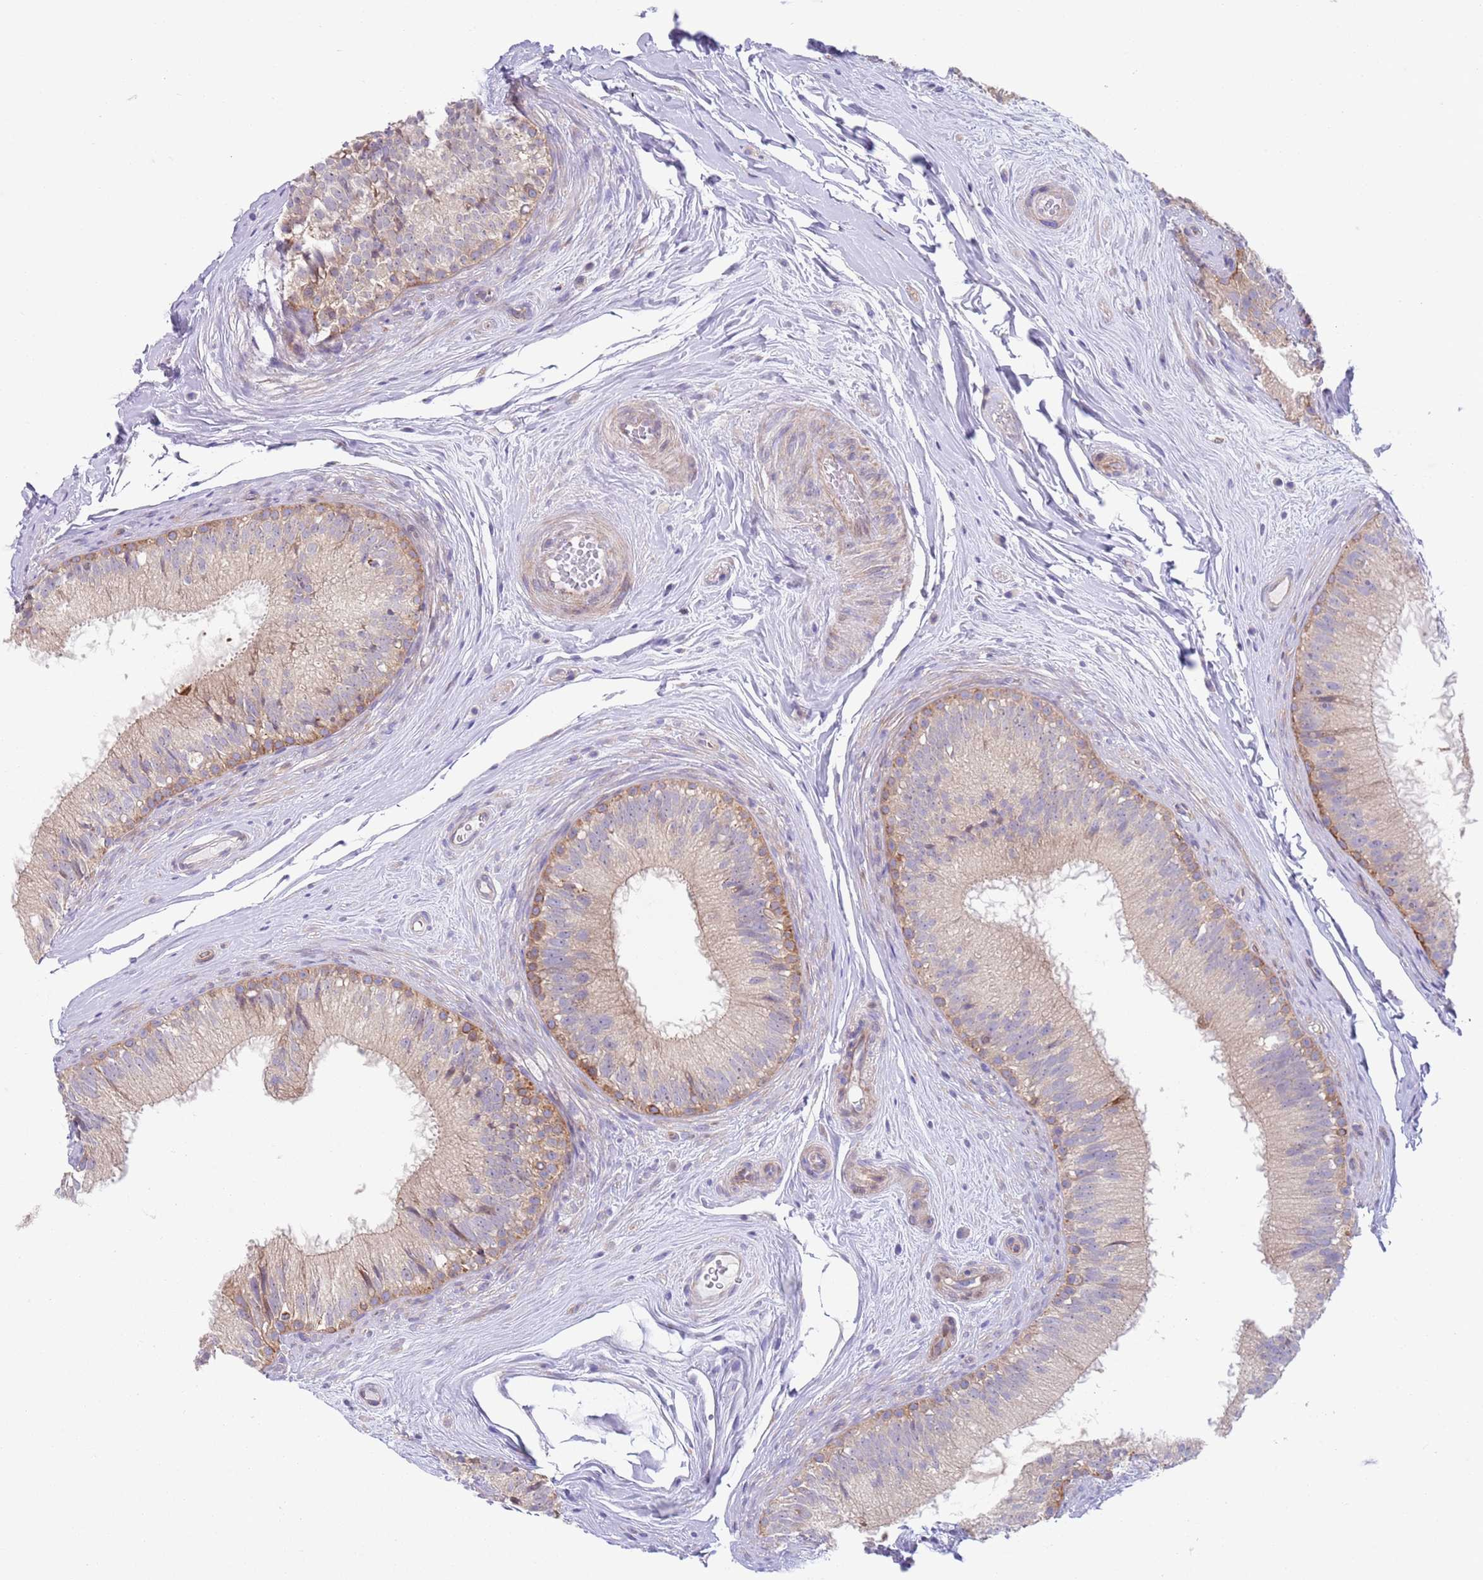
{"staining": {"intensity": "strong", "quantity": "25%-75%", "location": "cytoplasmic/membranous"}, "tissue": "epididymis", "cell_type": "Glandular cells", "image_type": "normal", "snomed": [{"axis": "morphology", "description": "Normal tissue, NOS"}, {"axis": "topography", "description": "Epididymis"}], "caption": "High-magnification brightfield microscopy of benign epididymis stained with DAB (brown) and counterstained with hematoxylin (blue). glandular cells exhibit strong cytoplasmic/membranous positivity is identified in about25%-75% of cells.", "gene": "ZMYM5", "patient": {"sex": "male", "age": 34}}